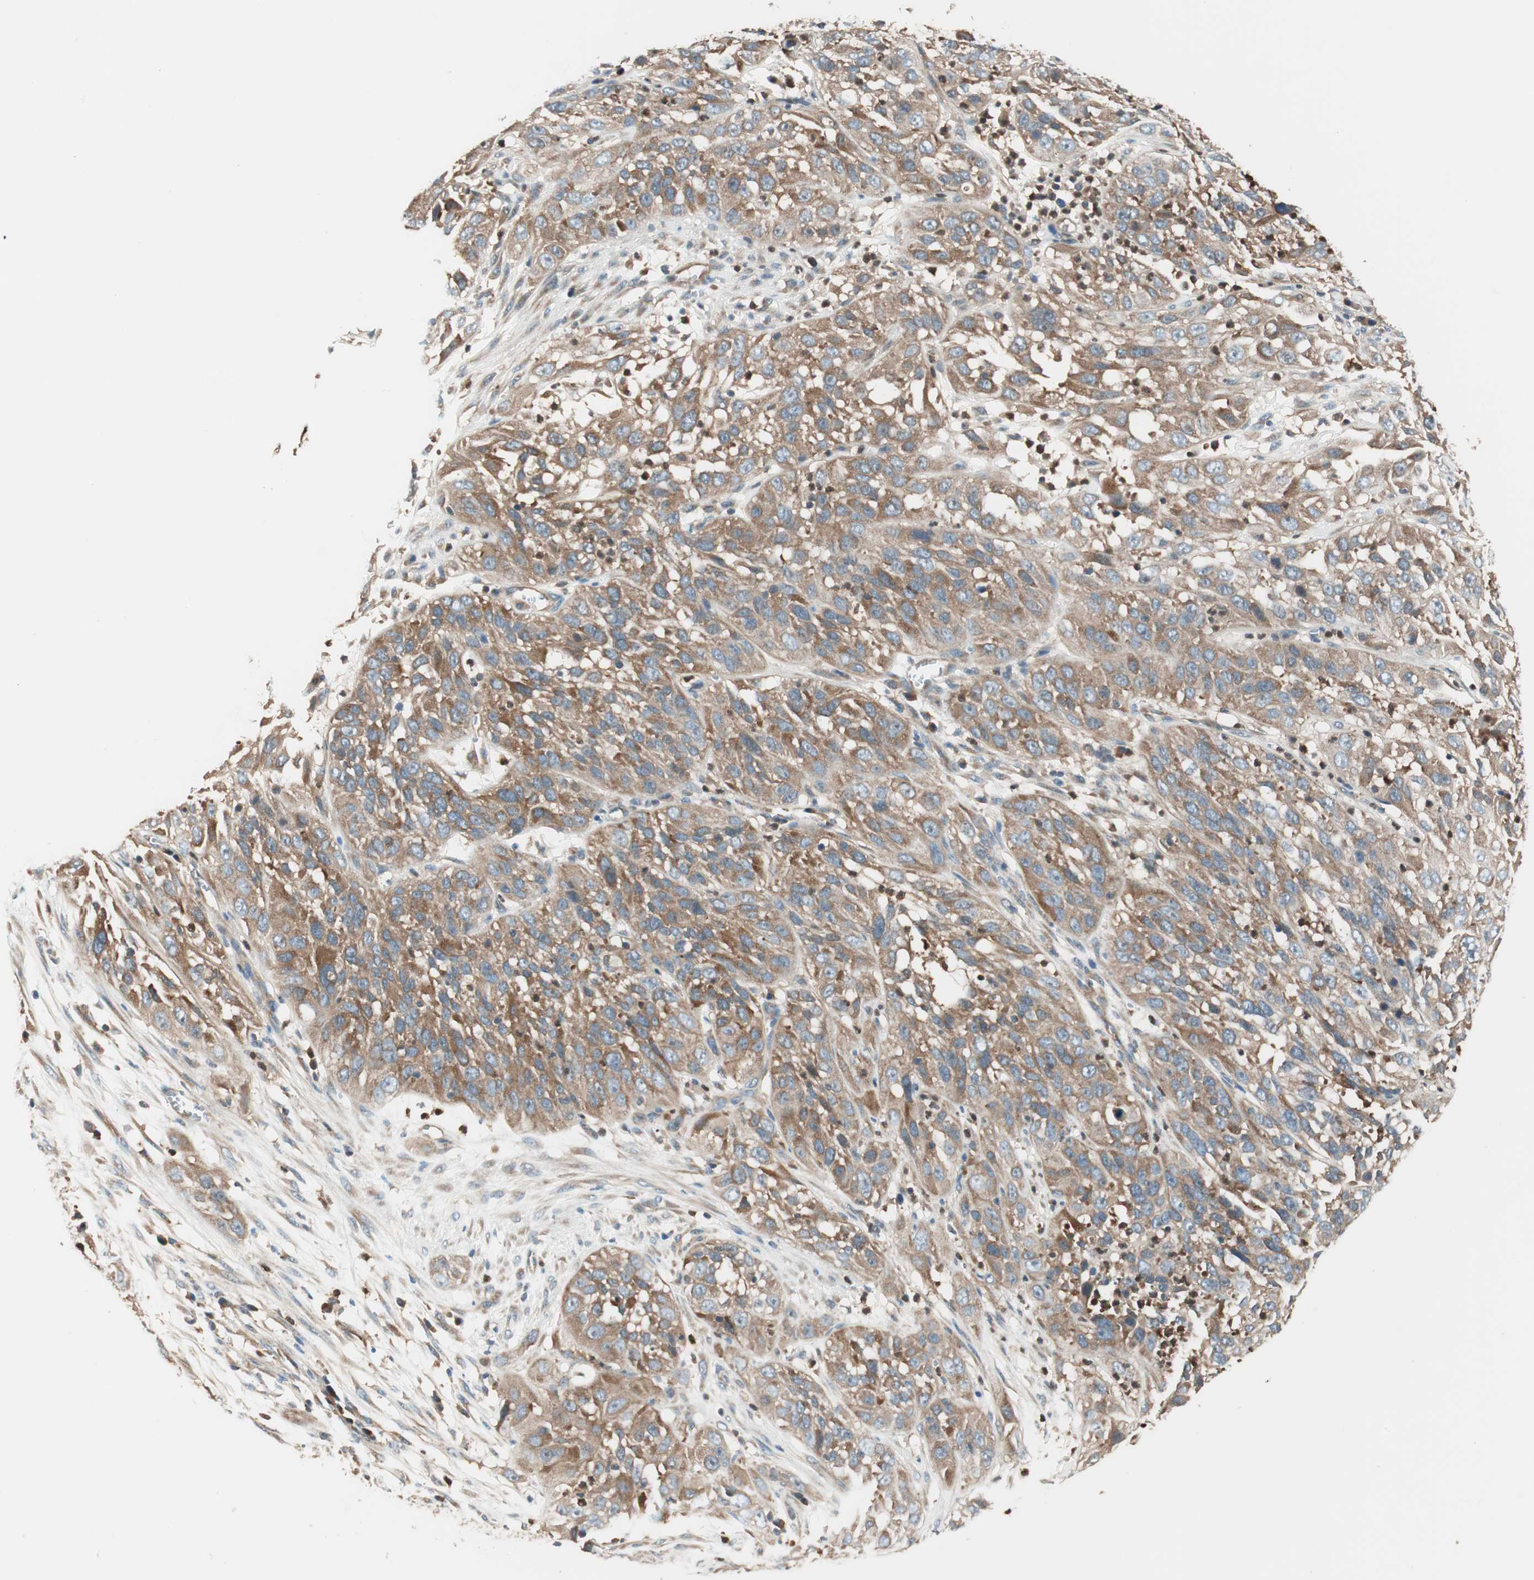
{"staining": {"intensity": "moderate", "quantity": ">75%", "location": "cytoplasmic/membranous"}, "tissue": "cervical cancer", "cell_type": "Tumor cells", "image_type": "cancer", "snomed": [{"axis": "morphology", "description": "Squamous cell carcinoma, NOS"}, {"axis": "topography", "description": "Cervix"}], "caption": "DAB immunohistochemical staining of cervical cancer (squamous cell carcinoma) demonstrates moderate cytoplasmic/membranous protein positivity in approximately >75% of tumor cells.", "gene": "TSG101", "patient": {"sex": "female", "age": 32}}